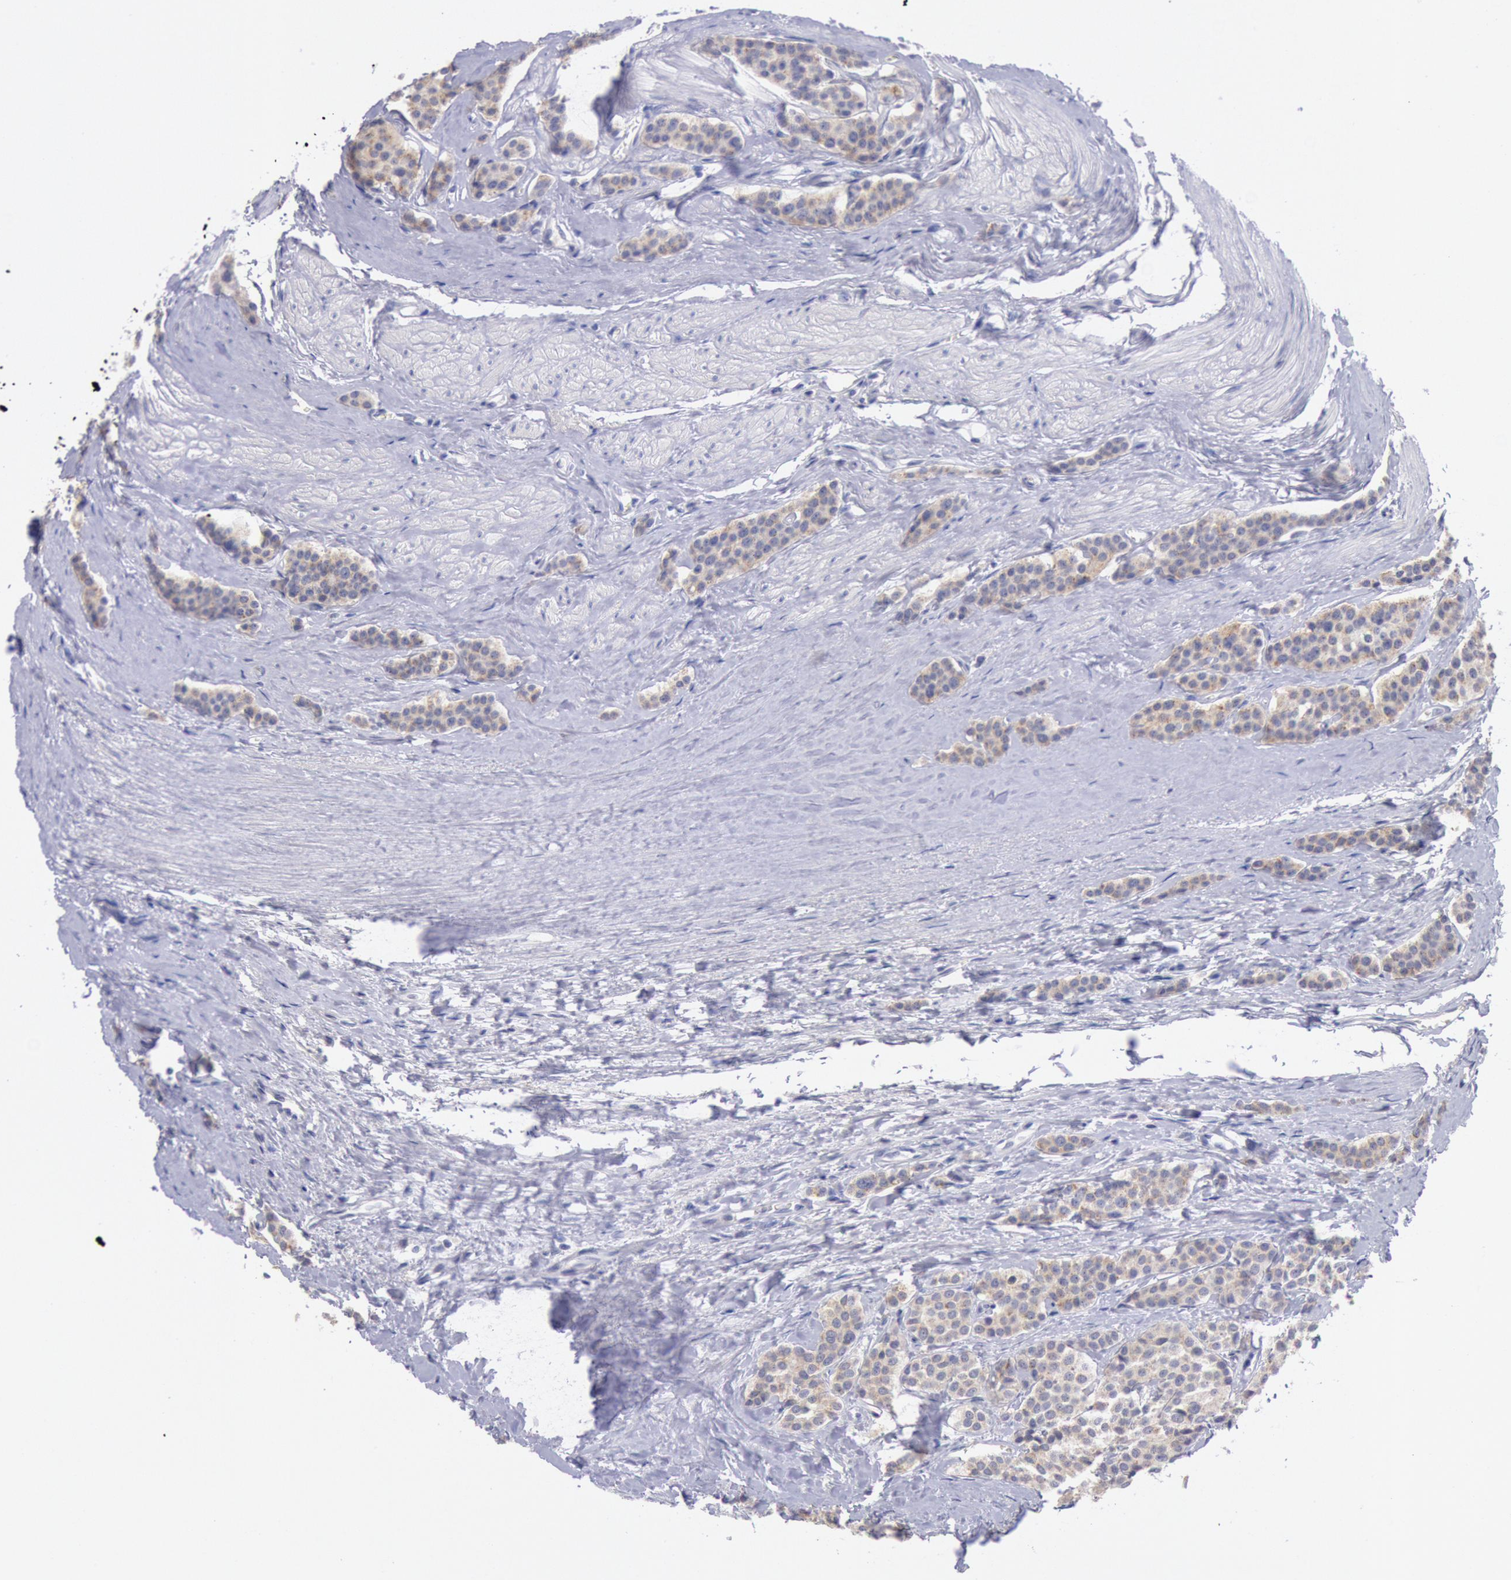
{"staining": {"intensity": "weak", "quantity": ">75%", "location": "cytoplasmic/membranous"}, "tissue": "carcinoid", "cell_type": "Tumor cells", "image_type": "cancer", "snomed": [{"axis": "morphology", "description": "Carcinoid, malignant, NOS"}, {"axis": "topography", "description": "Small intestine"}], "caption": "Carcinoid stained for a protein (brown) shows weak cytoplasmic/membranous positive expression in approximately >75% of tumor cells.", "gene": "GAL3ST1", "patient": {"sex": "male", "age": 60}}